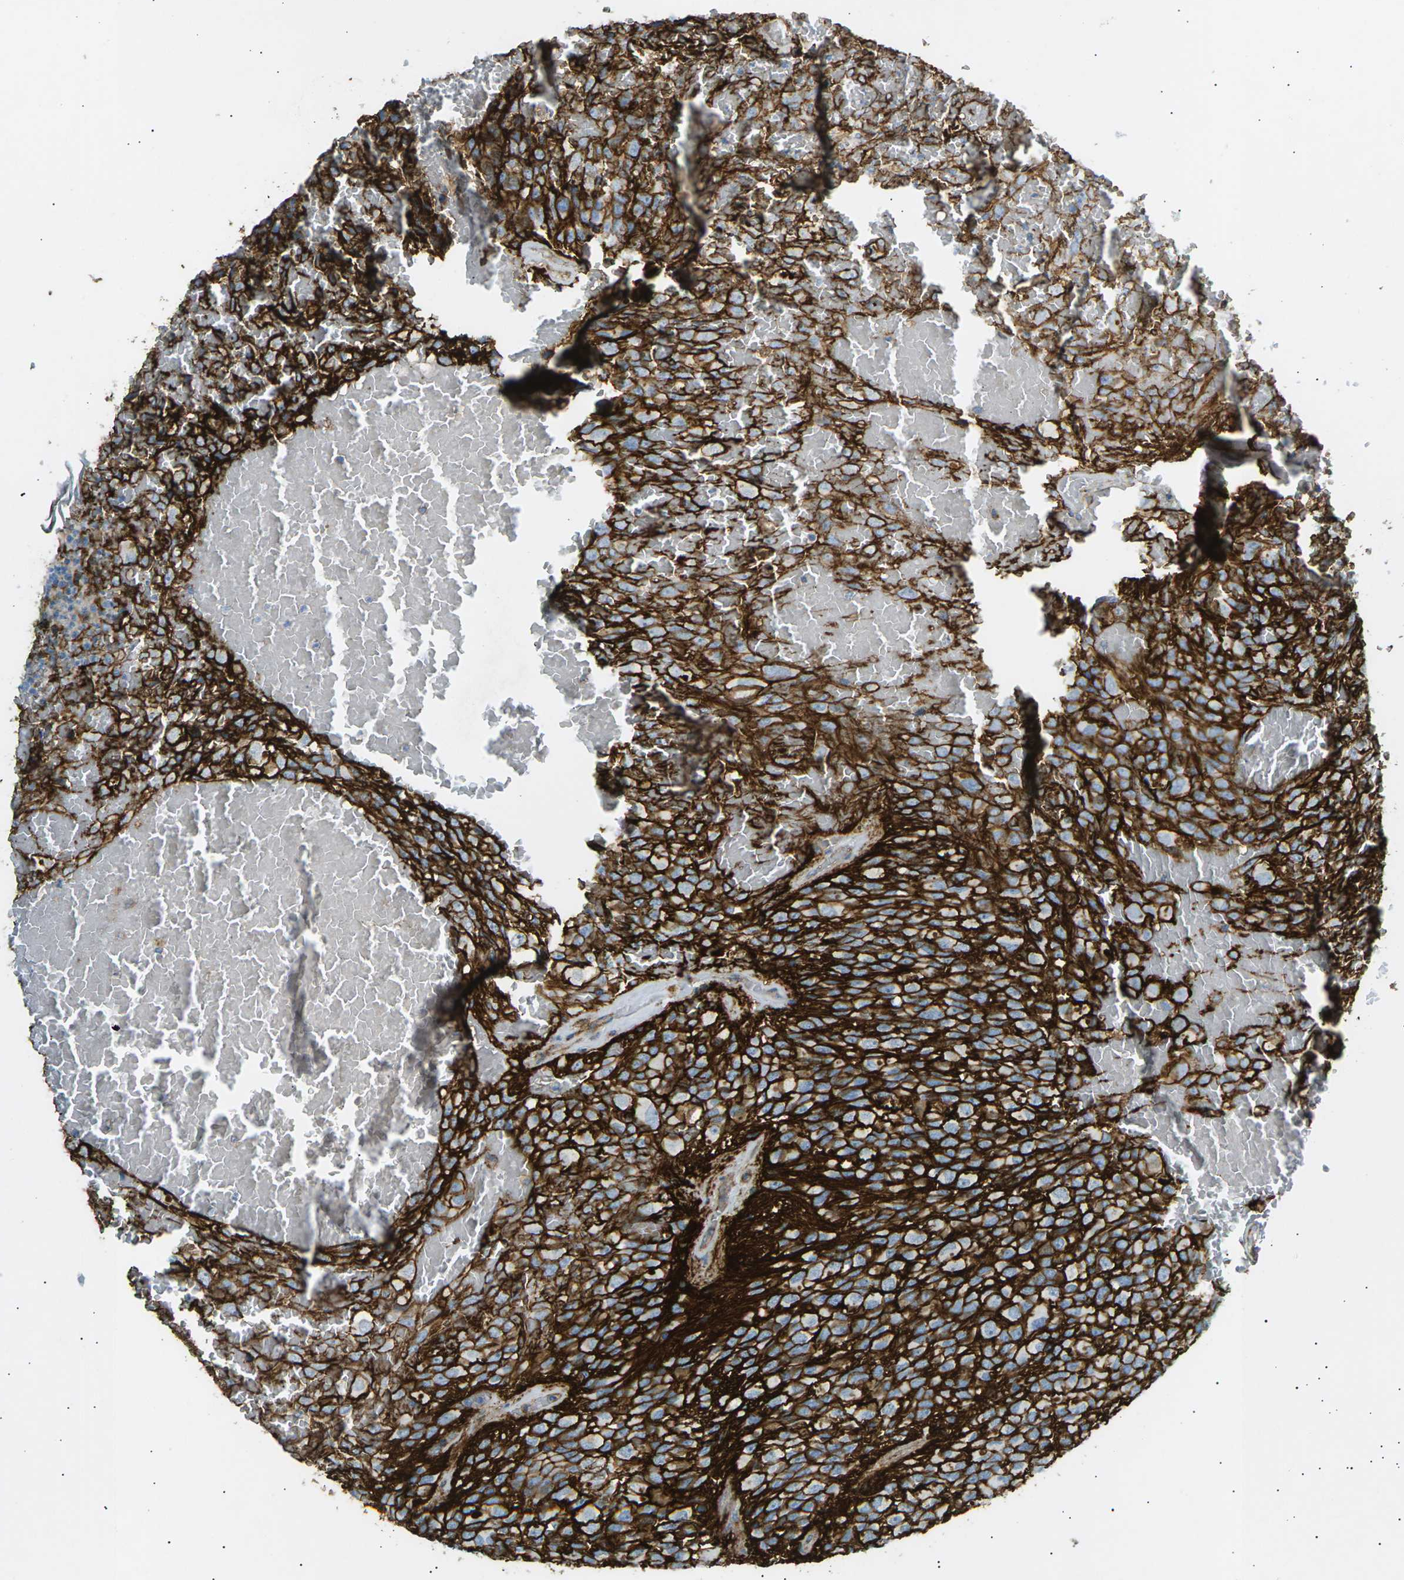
{"staining": {"intensity": "strong", "quantity": ">75%", "location": "cytoplasmic/membranous"}, "tissue": "glioma", "cell_type": "Tumor cells", "image_type": "cancer", "snomed": [{"axis": "morphology", "description": "Glioma, malignant, High grade"}, {"axis": "topography", "description": "Brain"}], "caption": "Malignant glioma (high-grade) stained with a protein marker displays strong staining in tumor cells.", "gene": "ATP2B4", "patient": {"sex": "male", "age": 32}}